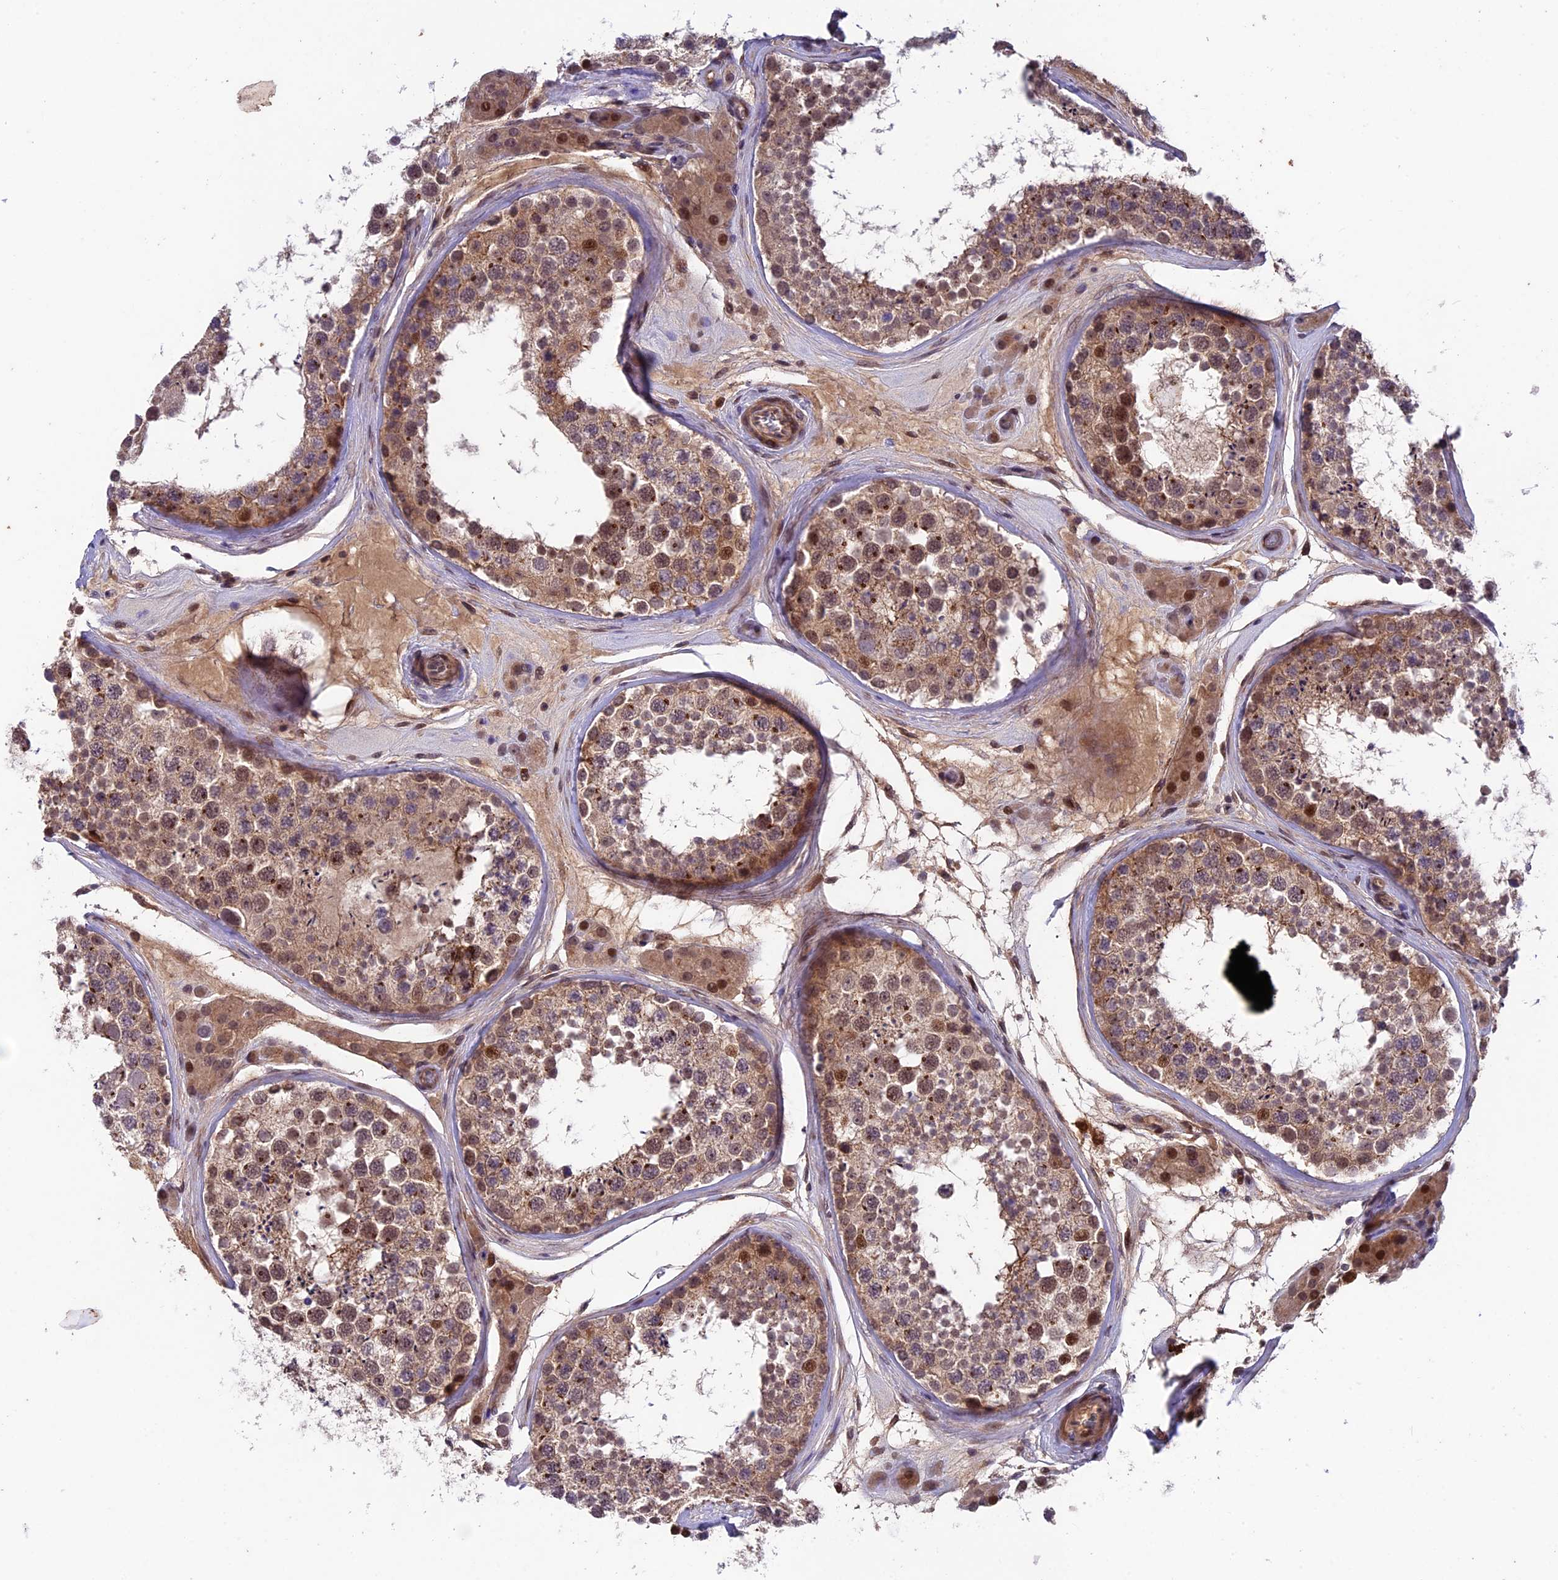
{"staining": {"intensity": "moderate", "quantity": ">75%", "location": "cytoplasmic/membranous,nuclear"}, "tissue": "testis", "cell_type": "Cells in seminiferous ducts", "image_type": "normal", "snomed": [{"axis": "morphology", "description": "Normal tissue, NOS"}, {"axis": "topography", "description": "Testis"}], "caption": "A high-resolution micrograph shows immunohistochemistry staining of benign testis, which reveals moderate cytoplasmic/membranous,nuclear staining in approximately >75% of cells in seminiferous ducts.", "gene": "SIPA1L3", "patient": {"sex": "male", "age": 46}}